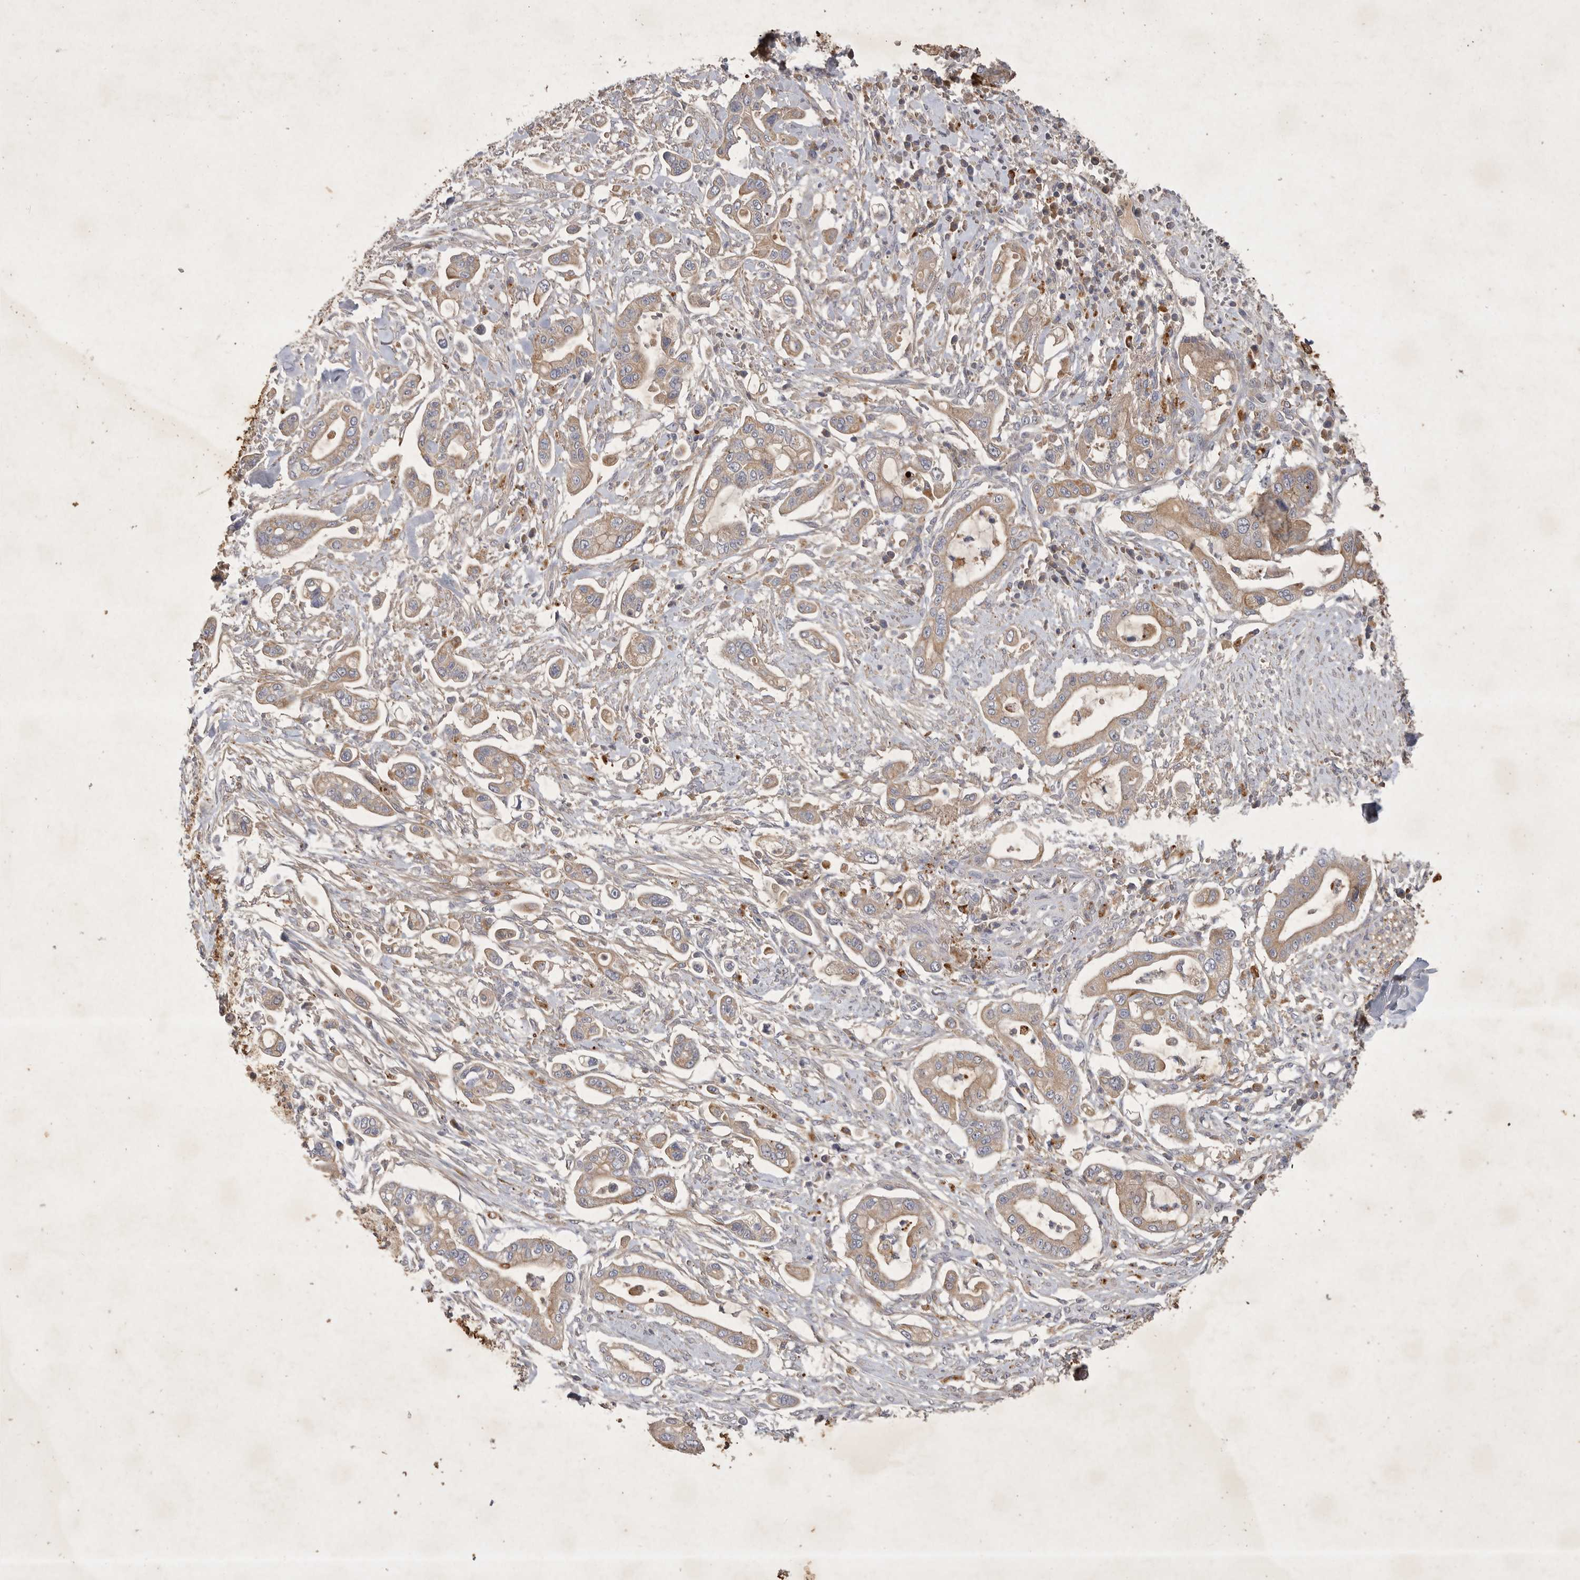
{"staining": {"intensity": "weak", "quantity": ">75%", "location": "cytoplasmic/membranous"}, "tissue": "pancreatic cancer", "cell_type": "Tumor cells", "image_type": "cancer", "snomed": [{"axis": "morphology", "description": "Adenocarcinoma, NOS"}, {"axis": "topography", "description": "Pancreas"}], "caption": "Pancreatic cancer stained with immunohistochemistry (IHC) displays weak cytoplasmic/membranous expression in about >75% of tumor cells.", "gene": "MRPL41", "patient": {"sex": "male", "age": 68}}